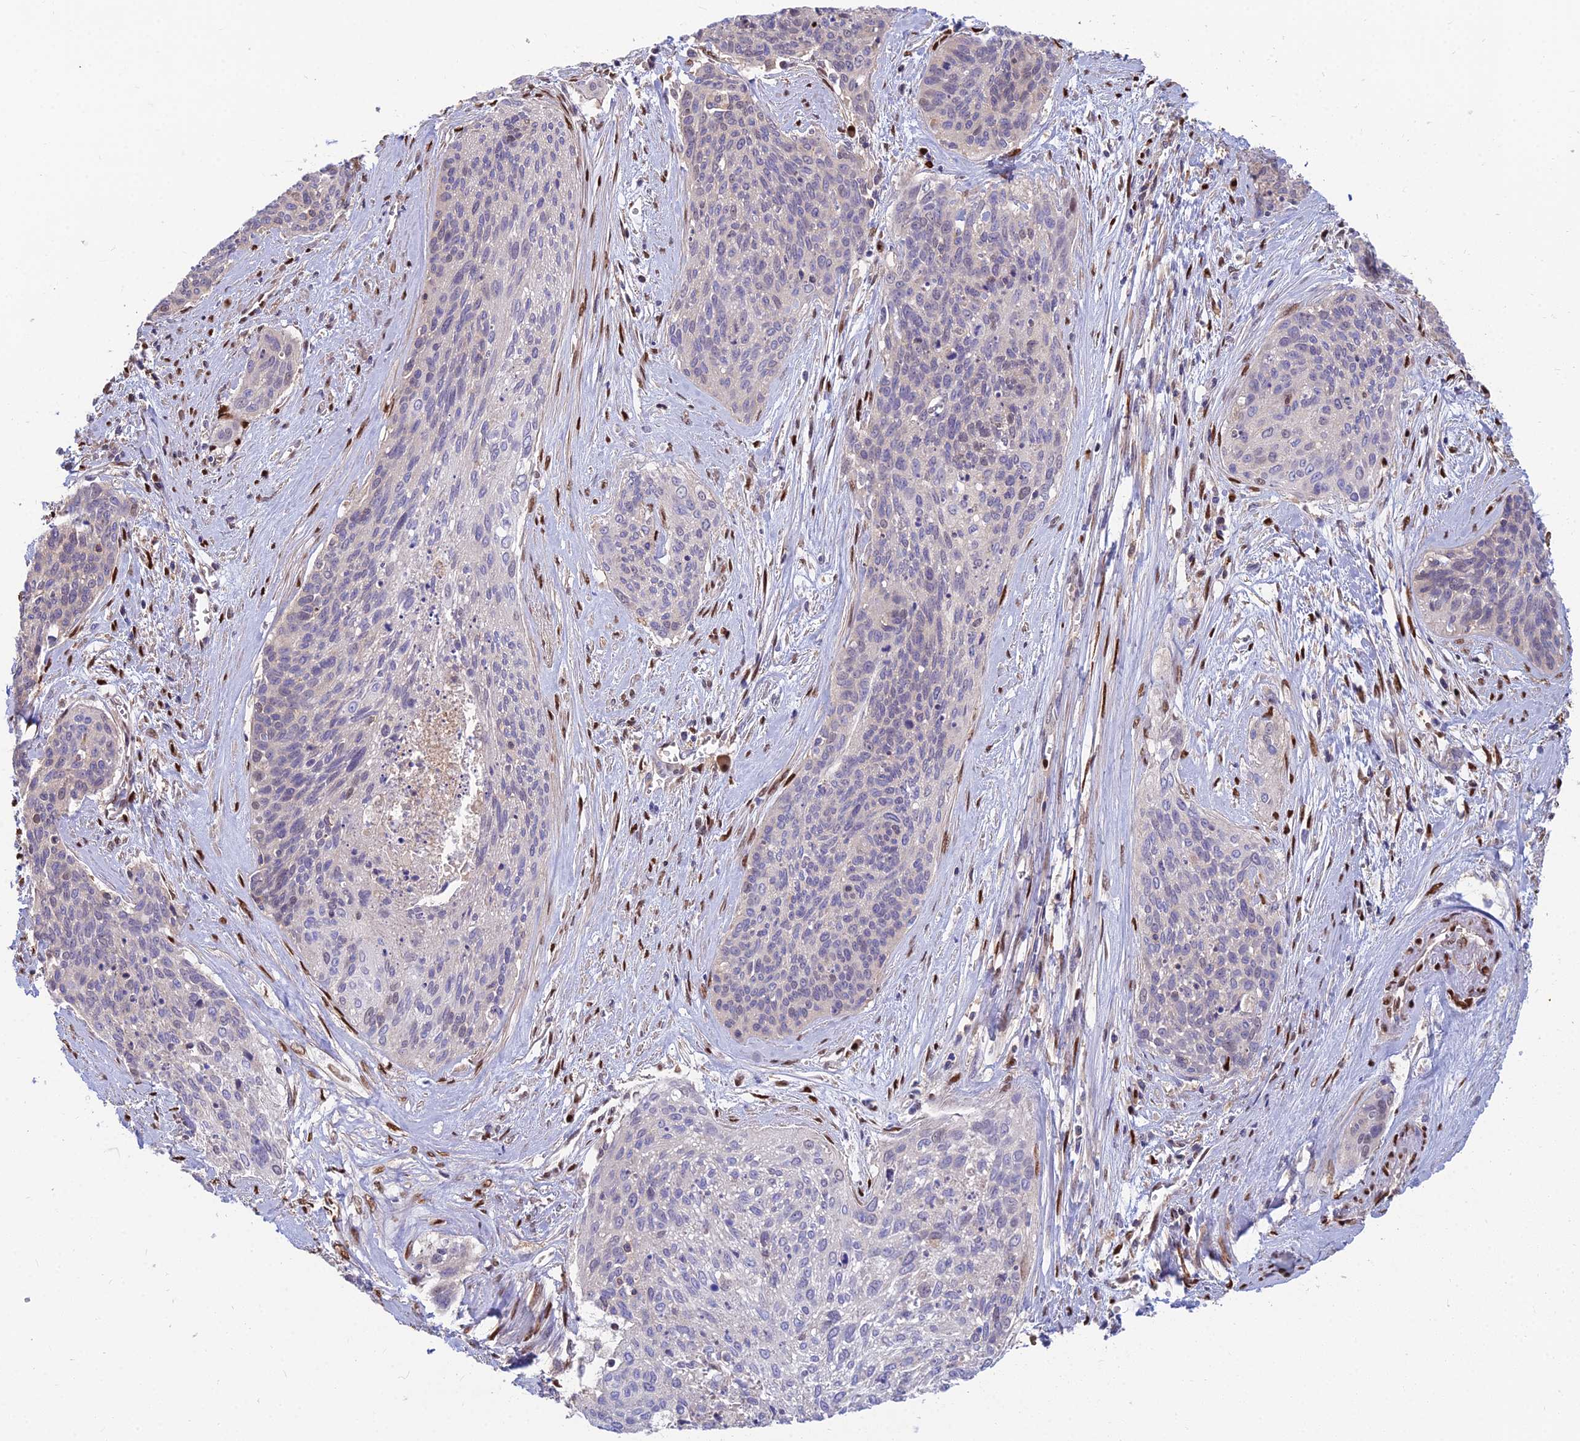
{"staining": {"intensity": "negative", "quantity": "none", "location": "none"}, "tissue": "cervical cancer", "cell_type": "Tumor cells", "image_type": "cancer", "snomed": [{"axis": "morphology", "description": "Squamous cell carcinoma, NOS"}, {"axis": "topography", "description": "Cervix"}], "caption": "Immunohistochemistry (IHC) of human cervical cancer (squamous cell carcinoma) shows no positivity in tumor cells. (Immunohistochemistry (IHC), brightfield microscopy, high magnification).", "gene": "DNPEP", "patient": {"sex": "female", "age": 55}}